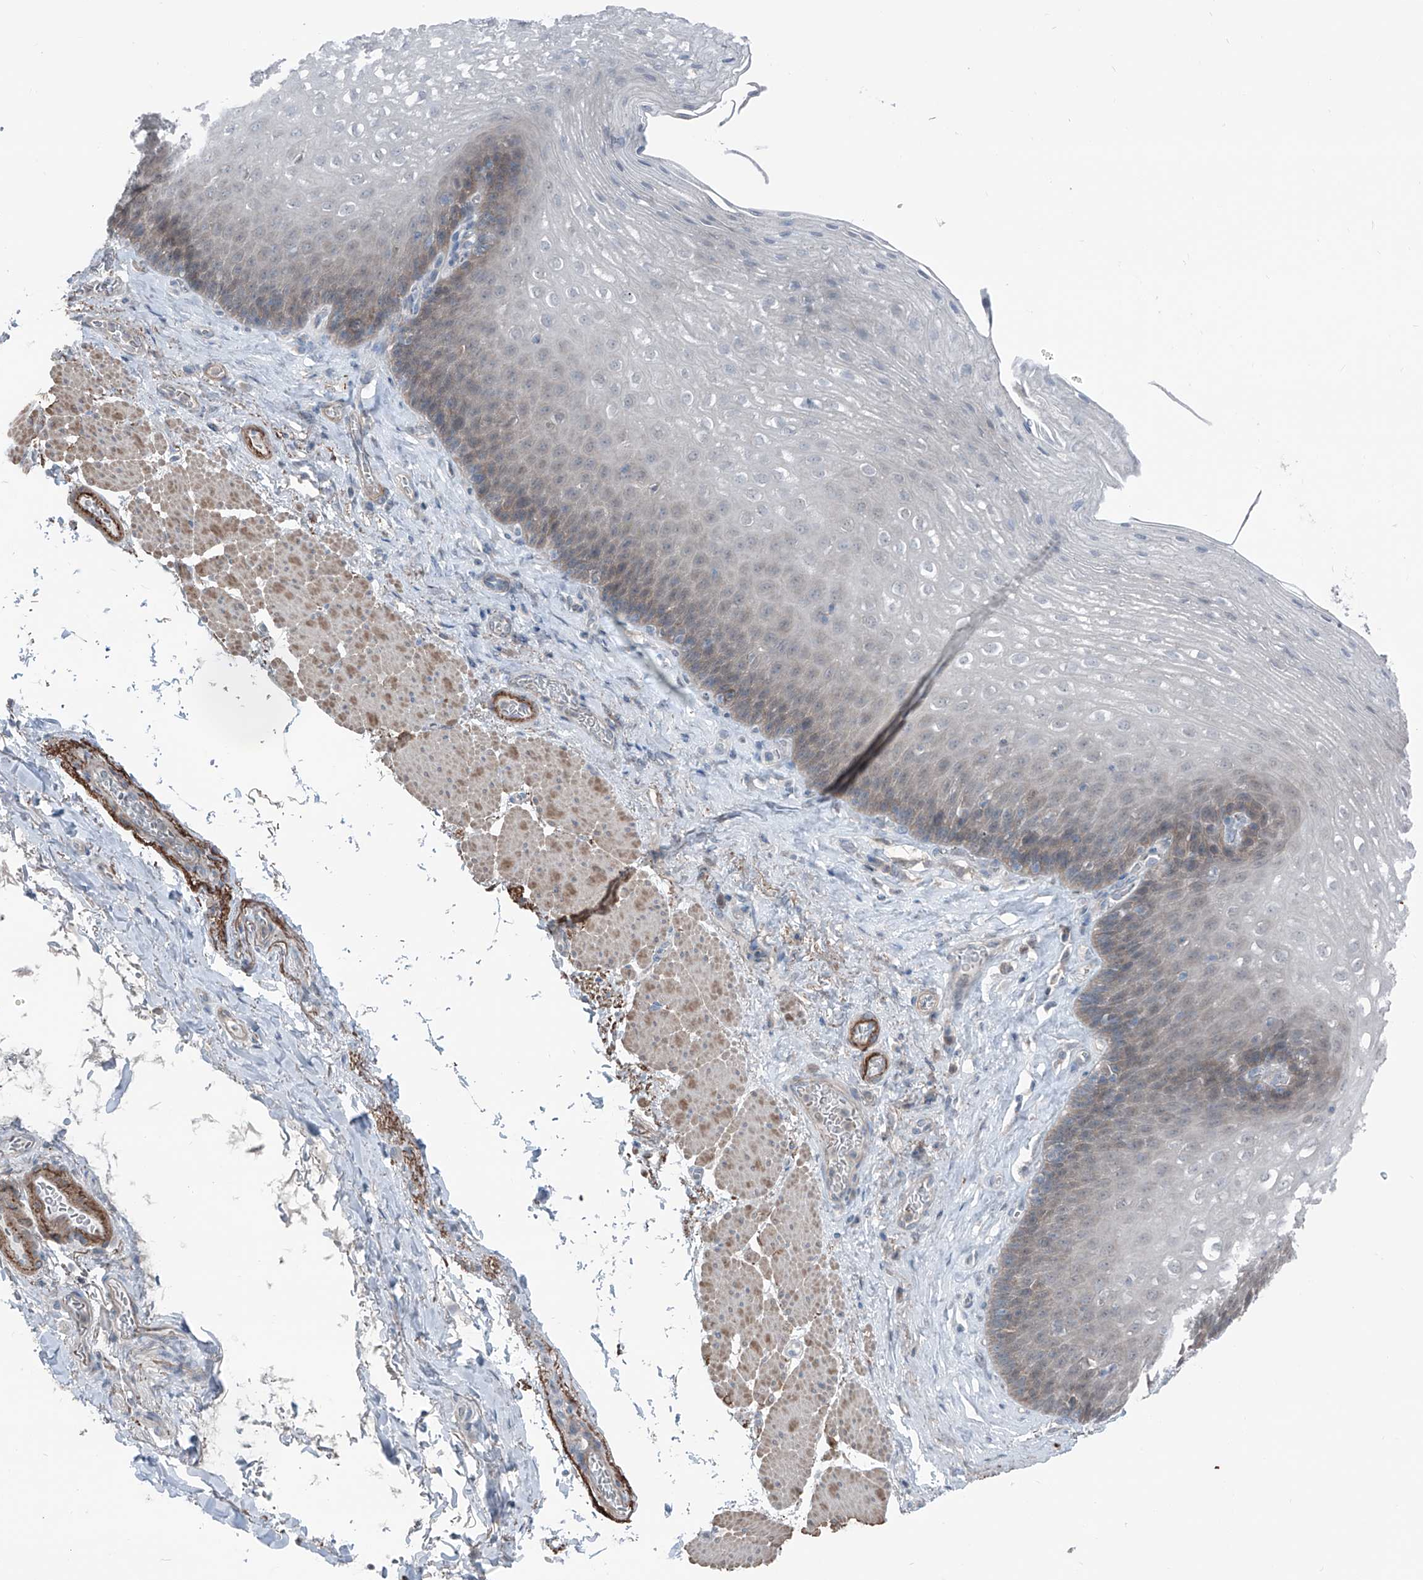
{"staining": {"intensity": "weak", "quantity": "<25%", "location": "cytoplasmic/membranous"}, "tissue": "esophagus", "cell_type": "Squamous epithelial cells", "image_type": "normal", "snomed": [{"axis": "morphology", "description": "Normal tissue, NOS"}, {"axis": "topography", "description": "Esophagus"}], "caption": "There is no significant expression in squamous epithelial cells of esophagus. (DAB immunohistochemistry, high magnification).", "gene": "HSPB11", "patient": {"sex": "female", "age": 66}}